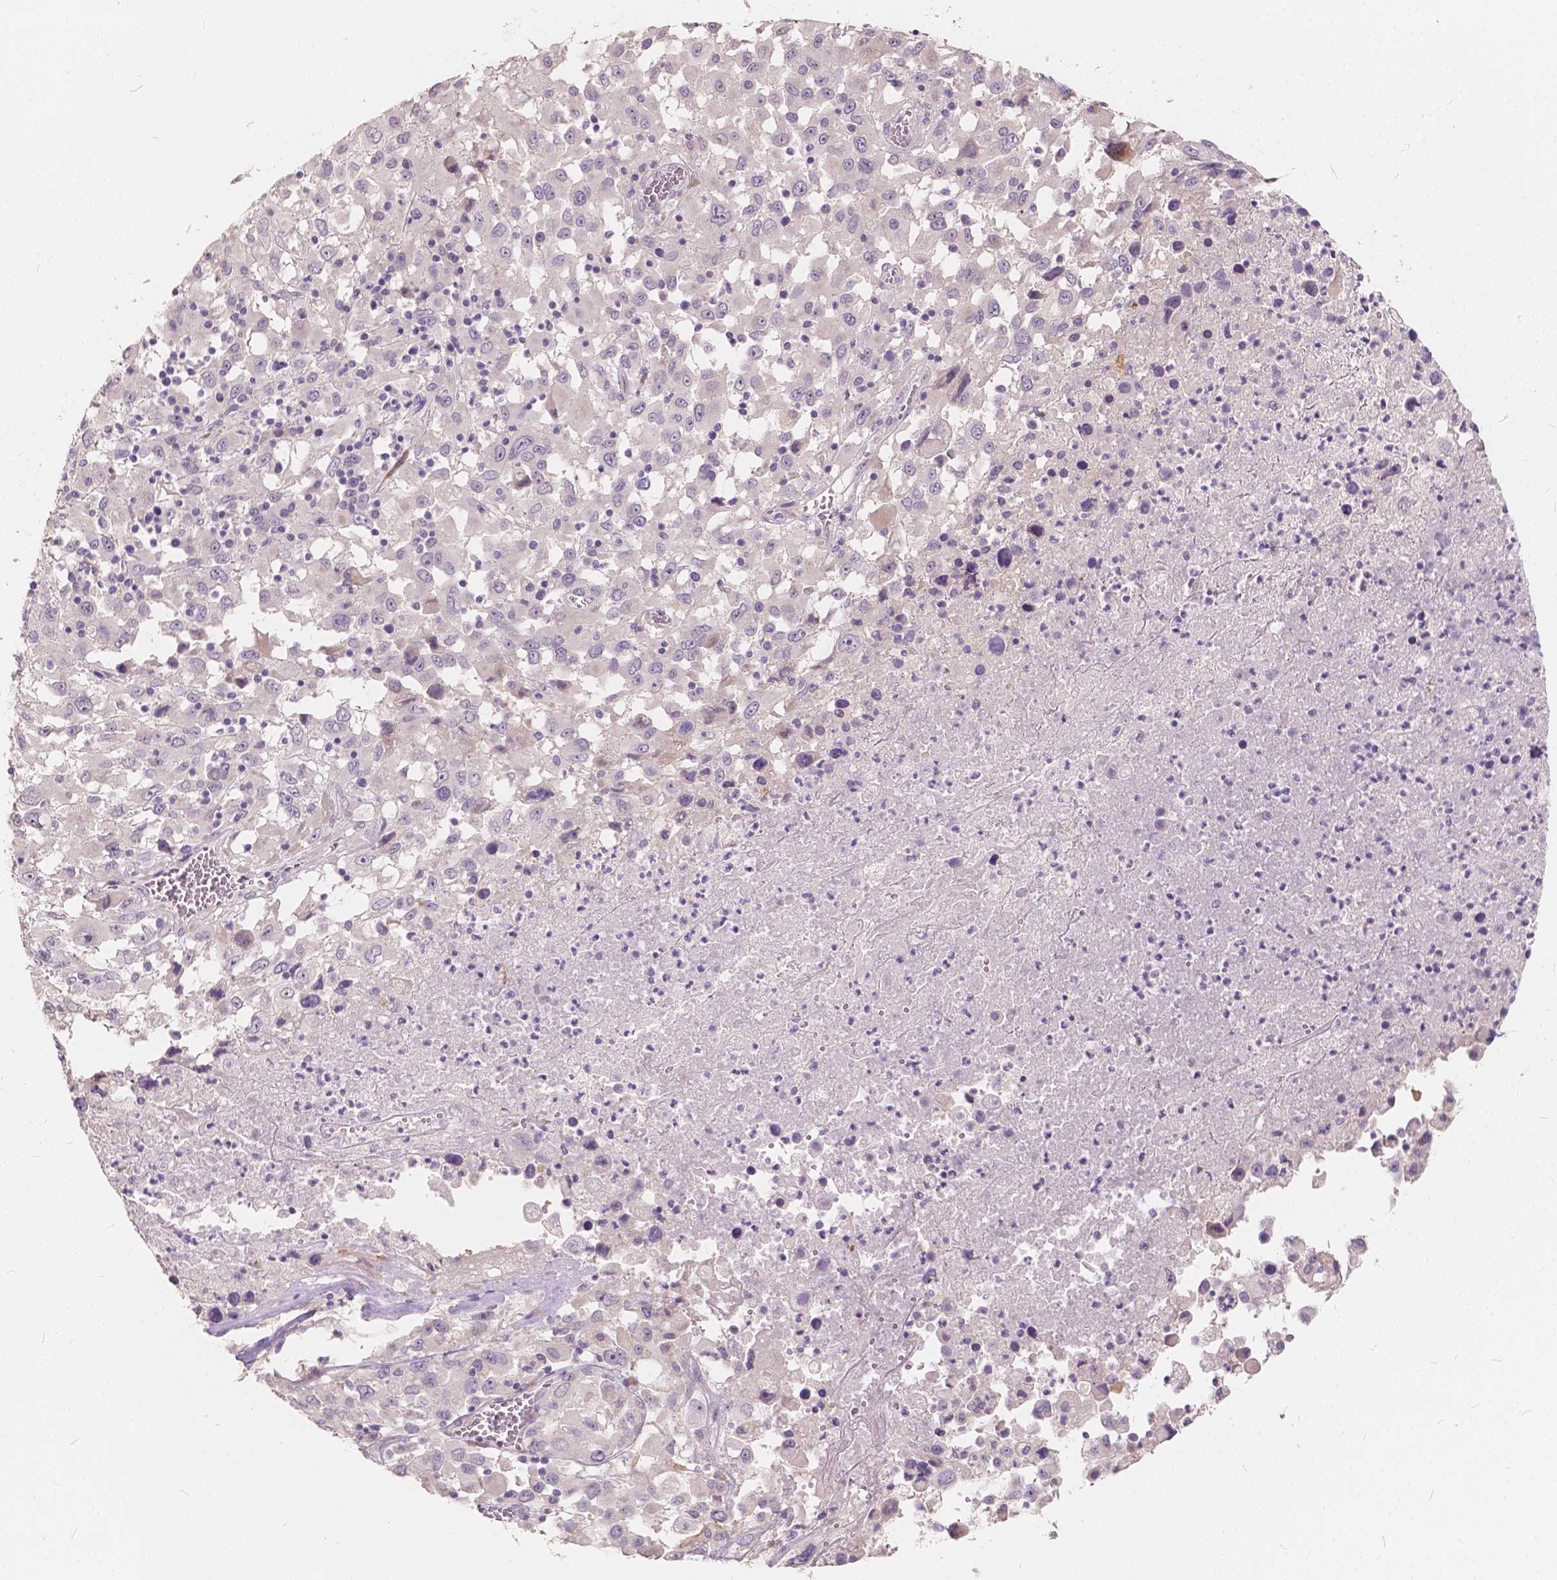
{"staining": {"intensity": "negative", "quantity": "none", "location": "none"}, "tissue": "melanoma", "cell_type": "Tumor cells", "image_type": "cancer", "snomed": [{"axis": "morphology", "description": "Malignant melanoma, Metastatic site"}, {"axis": "topography", "description": "Soft tissue"}], "caption": "IHC micrograph of melanoma stained for a protein (brown), which exhibits no staining in tumor cells. The staining is performed using DAB brown chromogen with nuclei counter-stained in using hematoxylin.", "gene": "SLC7A8", "patient": {"sex": "male", "age": 50}}